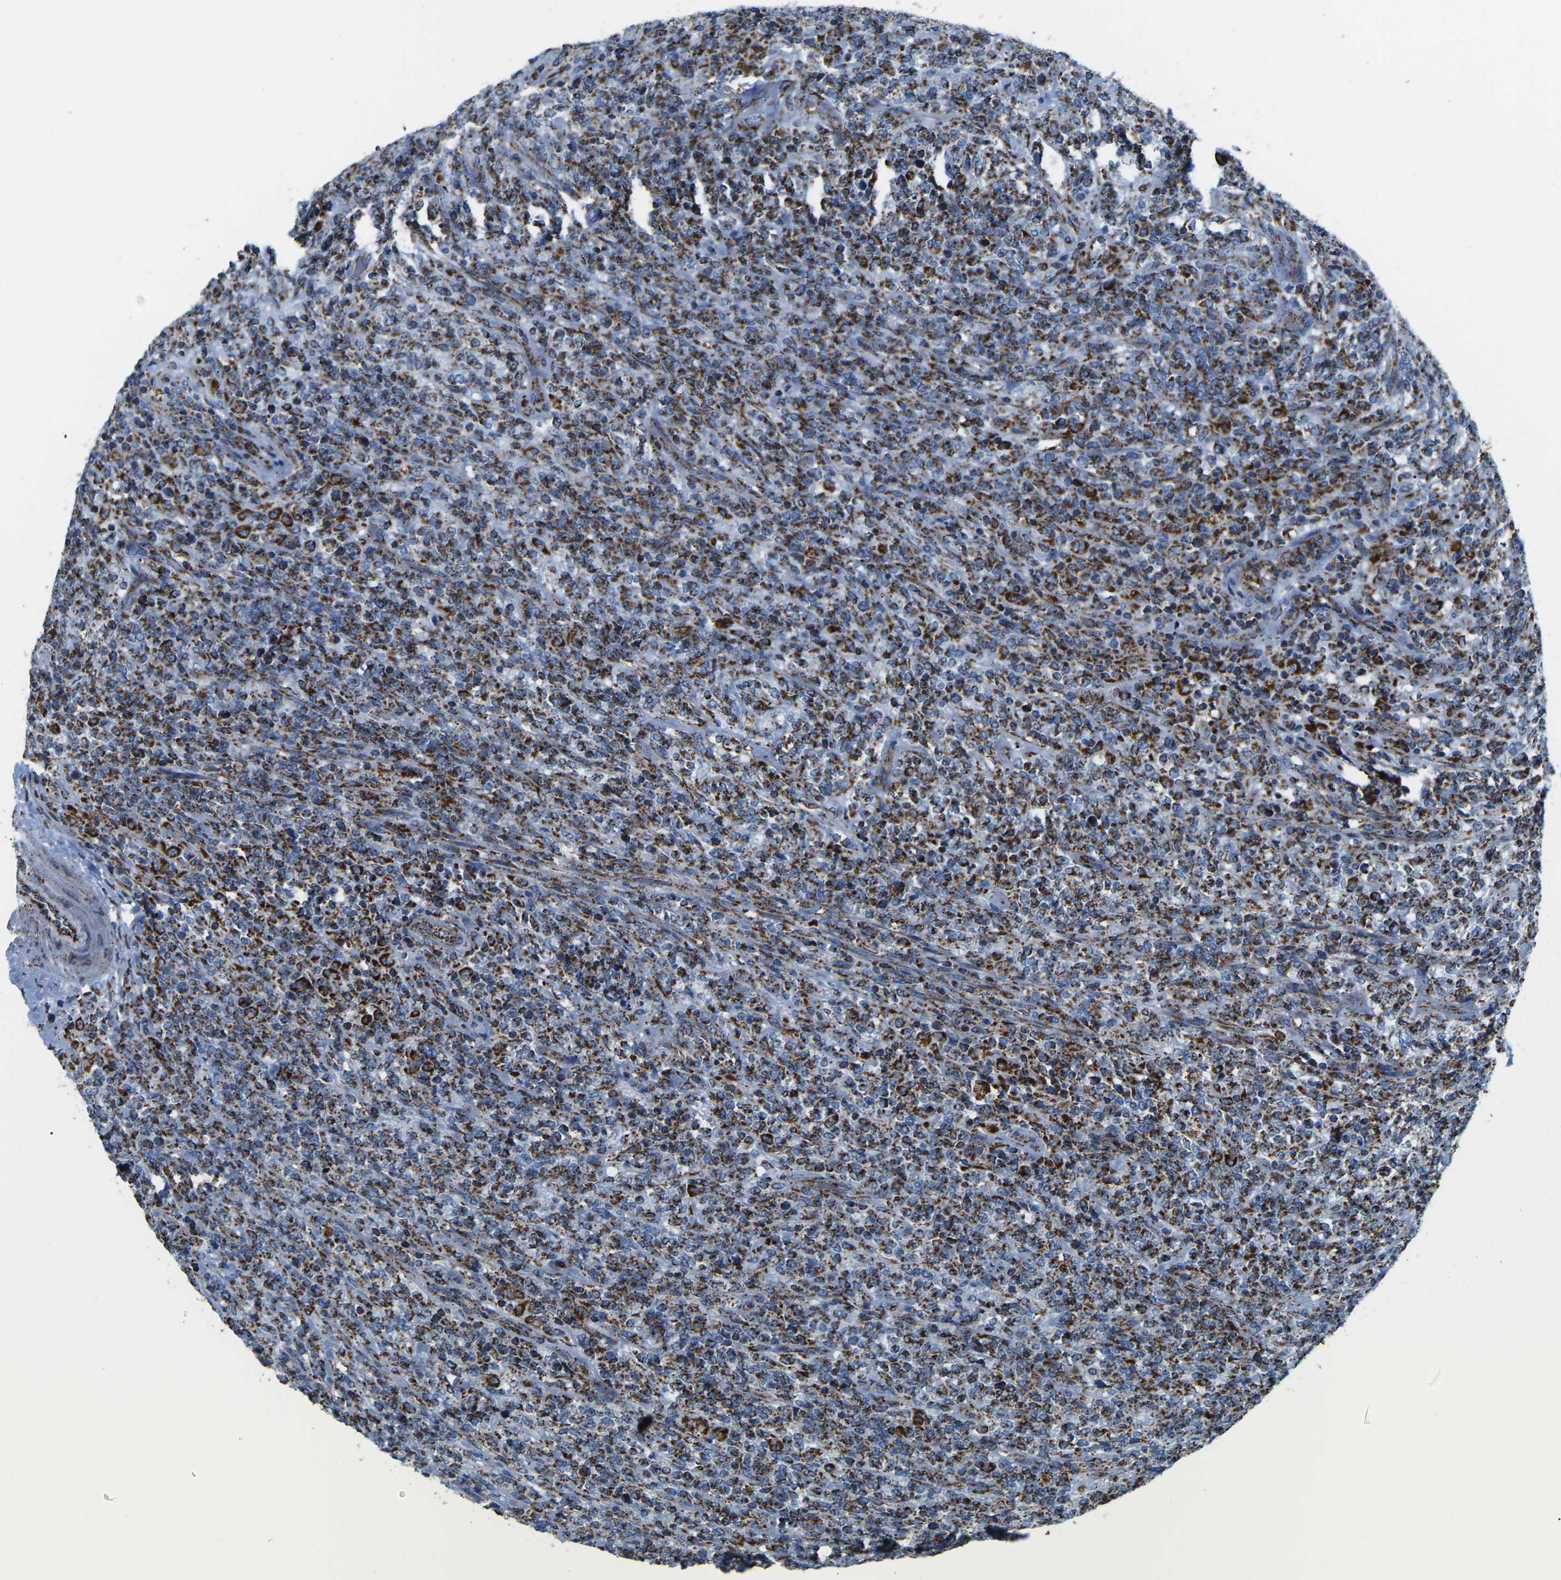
{"staining": {"intensity": "strong", "quantity": "25%-75%", "location": "cytoplasmic/membranous"}, "tissue": "lymphoma", "cell_type": "Tumor cells", "image_type": "cancer", "snomed": [{"axis": "morphology", "description": "Malignant lymphoma, non-Hodgkin's type, High grade"}, {"axis": "topography", "description": "Soft tissue"}], "caption": "This is a micrograph of immunohistochemistry (IHC) staining of high-grade malignant lymphoma, non-Hodgkin's type, which shows strong positivity in the cytoplasmic/membranous of tumor cells.", "gene": "MT-CO2", "patient": {"sex": "male", "age": 18}}